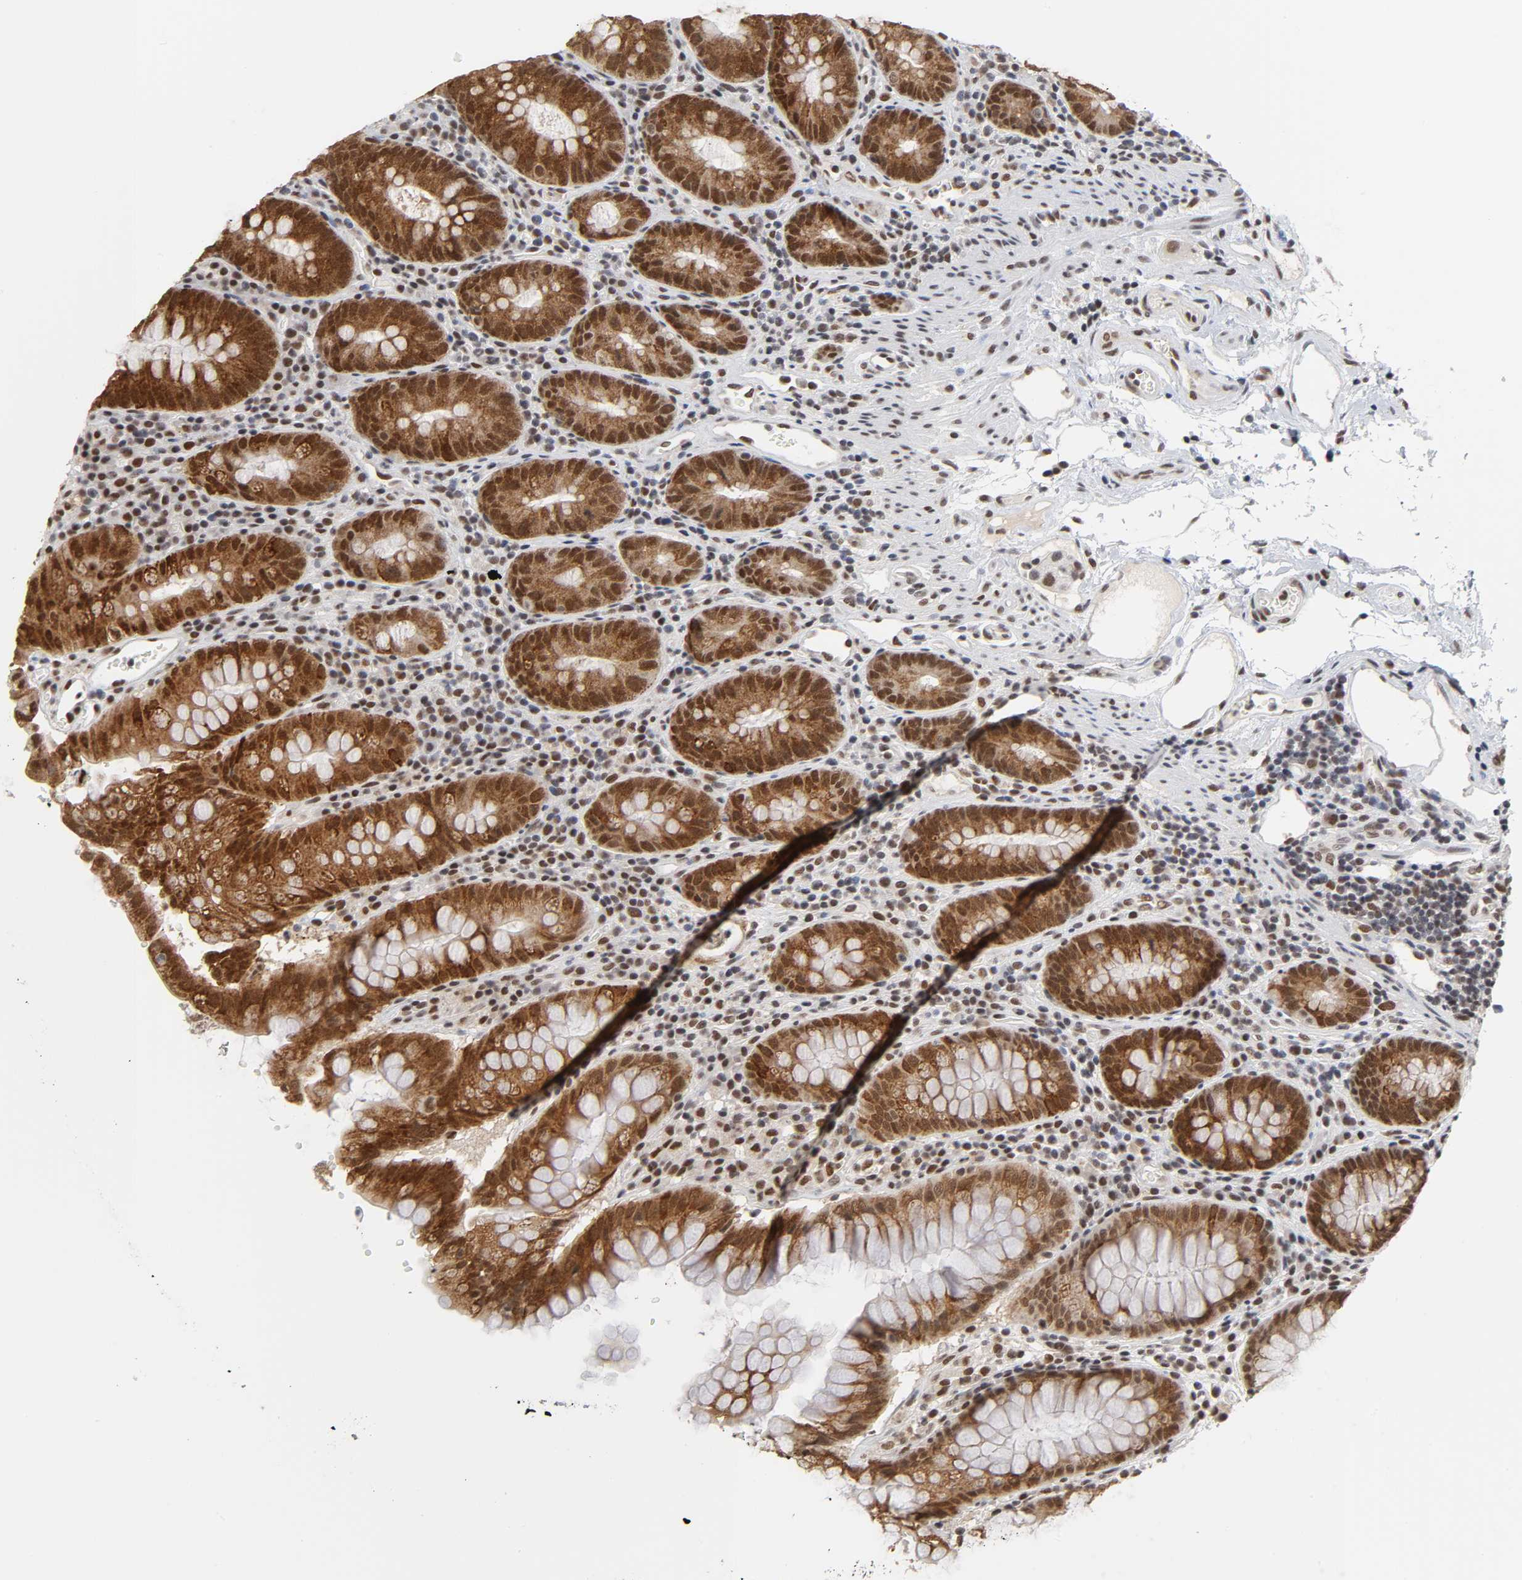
{"staining": {"intensity": "moderate", "quantity": ">75%", "location": "nuclear"}, "tissue": "colon", "cell_type": "Endothelial cells", "image_type": "normal", "snomed": [{"axis": "morphology", "description": "Normal tissue, NOS"}, {"axis": "topography", "description": "Colon"}], "caption": "The immunohistochemical stain highlights moderate nuclear positivity in endothelial cells of benign colon.", "gene": "TRIM33", "patient": {"sex": "female", "age": 46}}